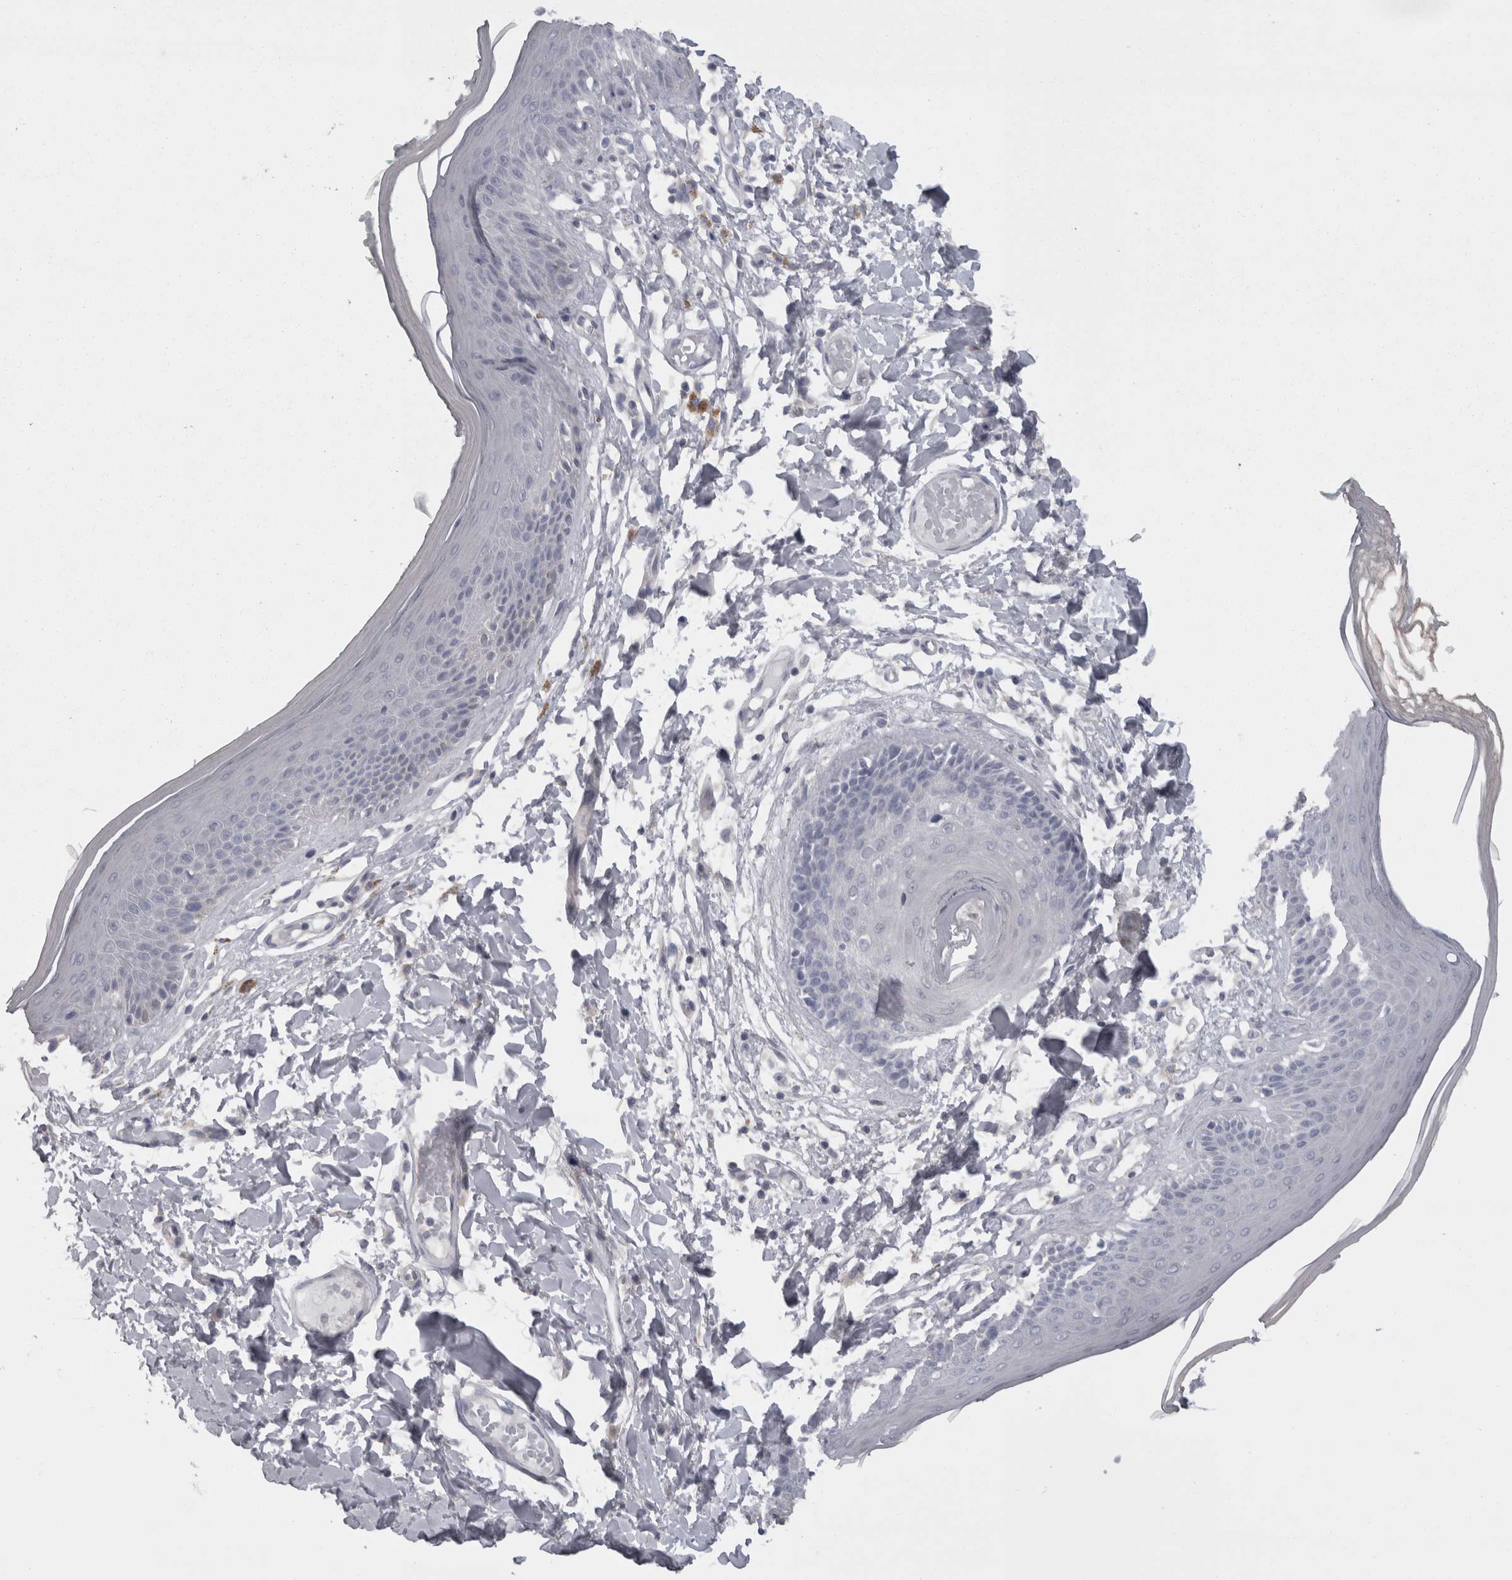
{"staining": {"intensity": "moderate", "quantity": "<25%", "location": "cytoplasmic/membranous"}, "tissue": "skin", "cell_type": "Epidermal cells", "image_type": "normal", "snomed": [{"axis": "morphology", "description": "Normal tissue, NOS"}, {"axis": "topography", "description": "Vulva"}], "caption": "An IHC histopathology image of benign tissue is shown. Protein staining in brown shows moderate cytoplasmic/membranous positivity in skin within epidermal cells. Using DAB (brown) and hematoxylin (blue) stains, captured at high magnification using brightfield microscopy.", "gene": "CAMK2D", "patient": {"sex": "female", "age": 73}}